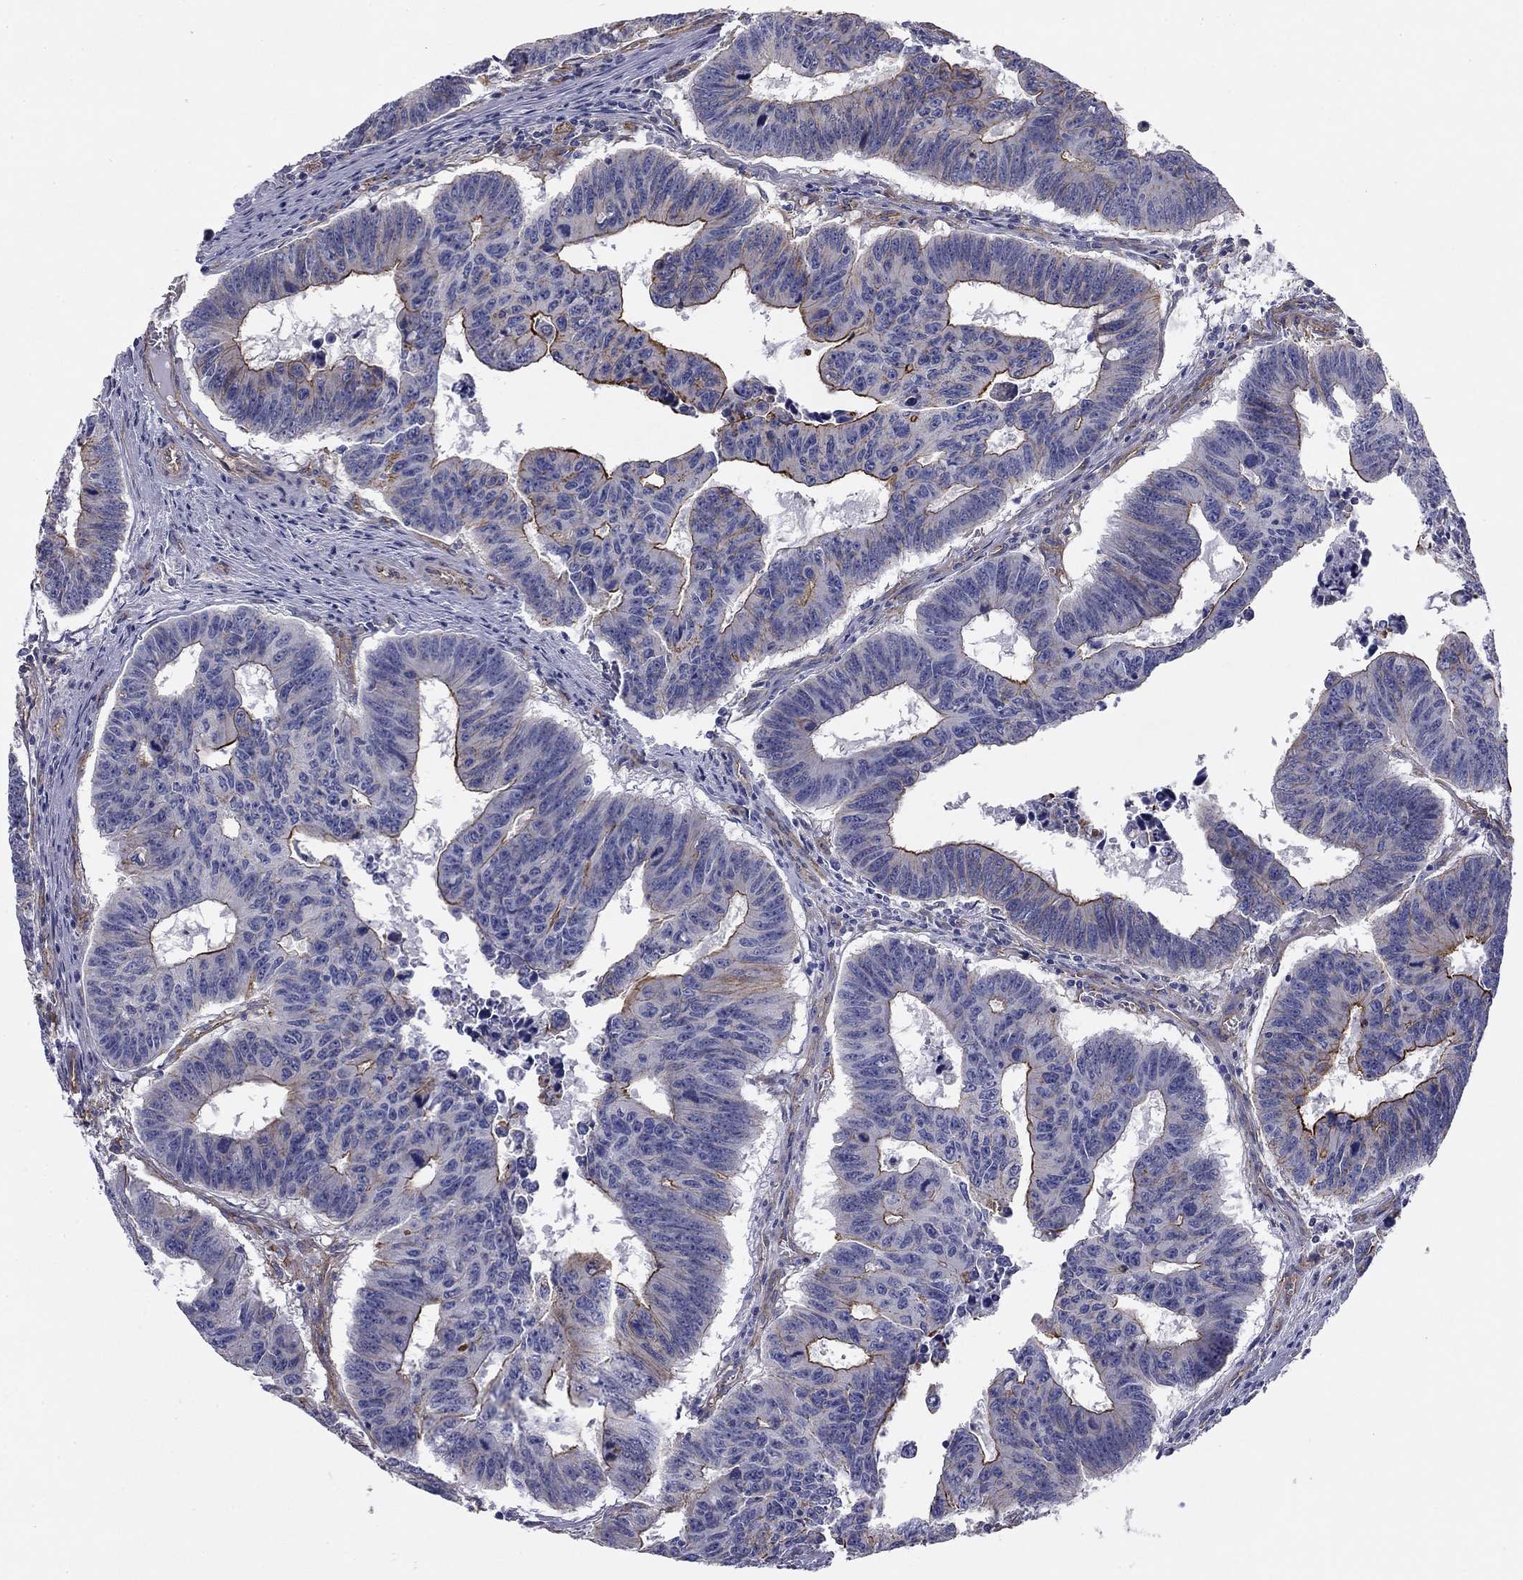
{"staining": {"intensity": "strong", "quantity": "25%-75%", "location": "cytoplasmic/membranous"}, "tissue": "colorectal cancer", "cell_type": "Tumor cells", "image_type": "cancer", "snomed": [{"axis": "morphology", "description": "Adenocarcinoma, NOS"}, {"axis": "topography", "description": "Appendix"}, {"axis": "topography", "description": "Colon"}, {"axis": "topography", "description": "Cecum"}, {"axis": "topography", "description": "Colon asc"}], "caption": "IHC staining of adenocarcinoma (colorectal), which exhibits high levels of strong cytoplasmic/membranous positivity in about 25%-75% of tumor cells indicating strong cytoplasmic/membranous protein positivity. The staining was performed using DAB (brown) for protein detection and nuclei were counterstained in hematoxylin (blue).", "gene": "TCHH", "patient": {"sex": "female", "age": 85}}